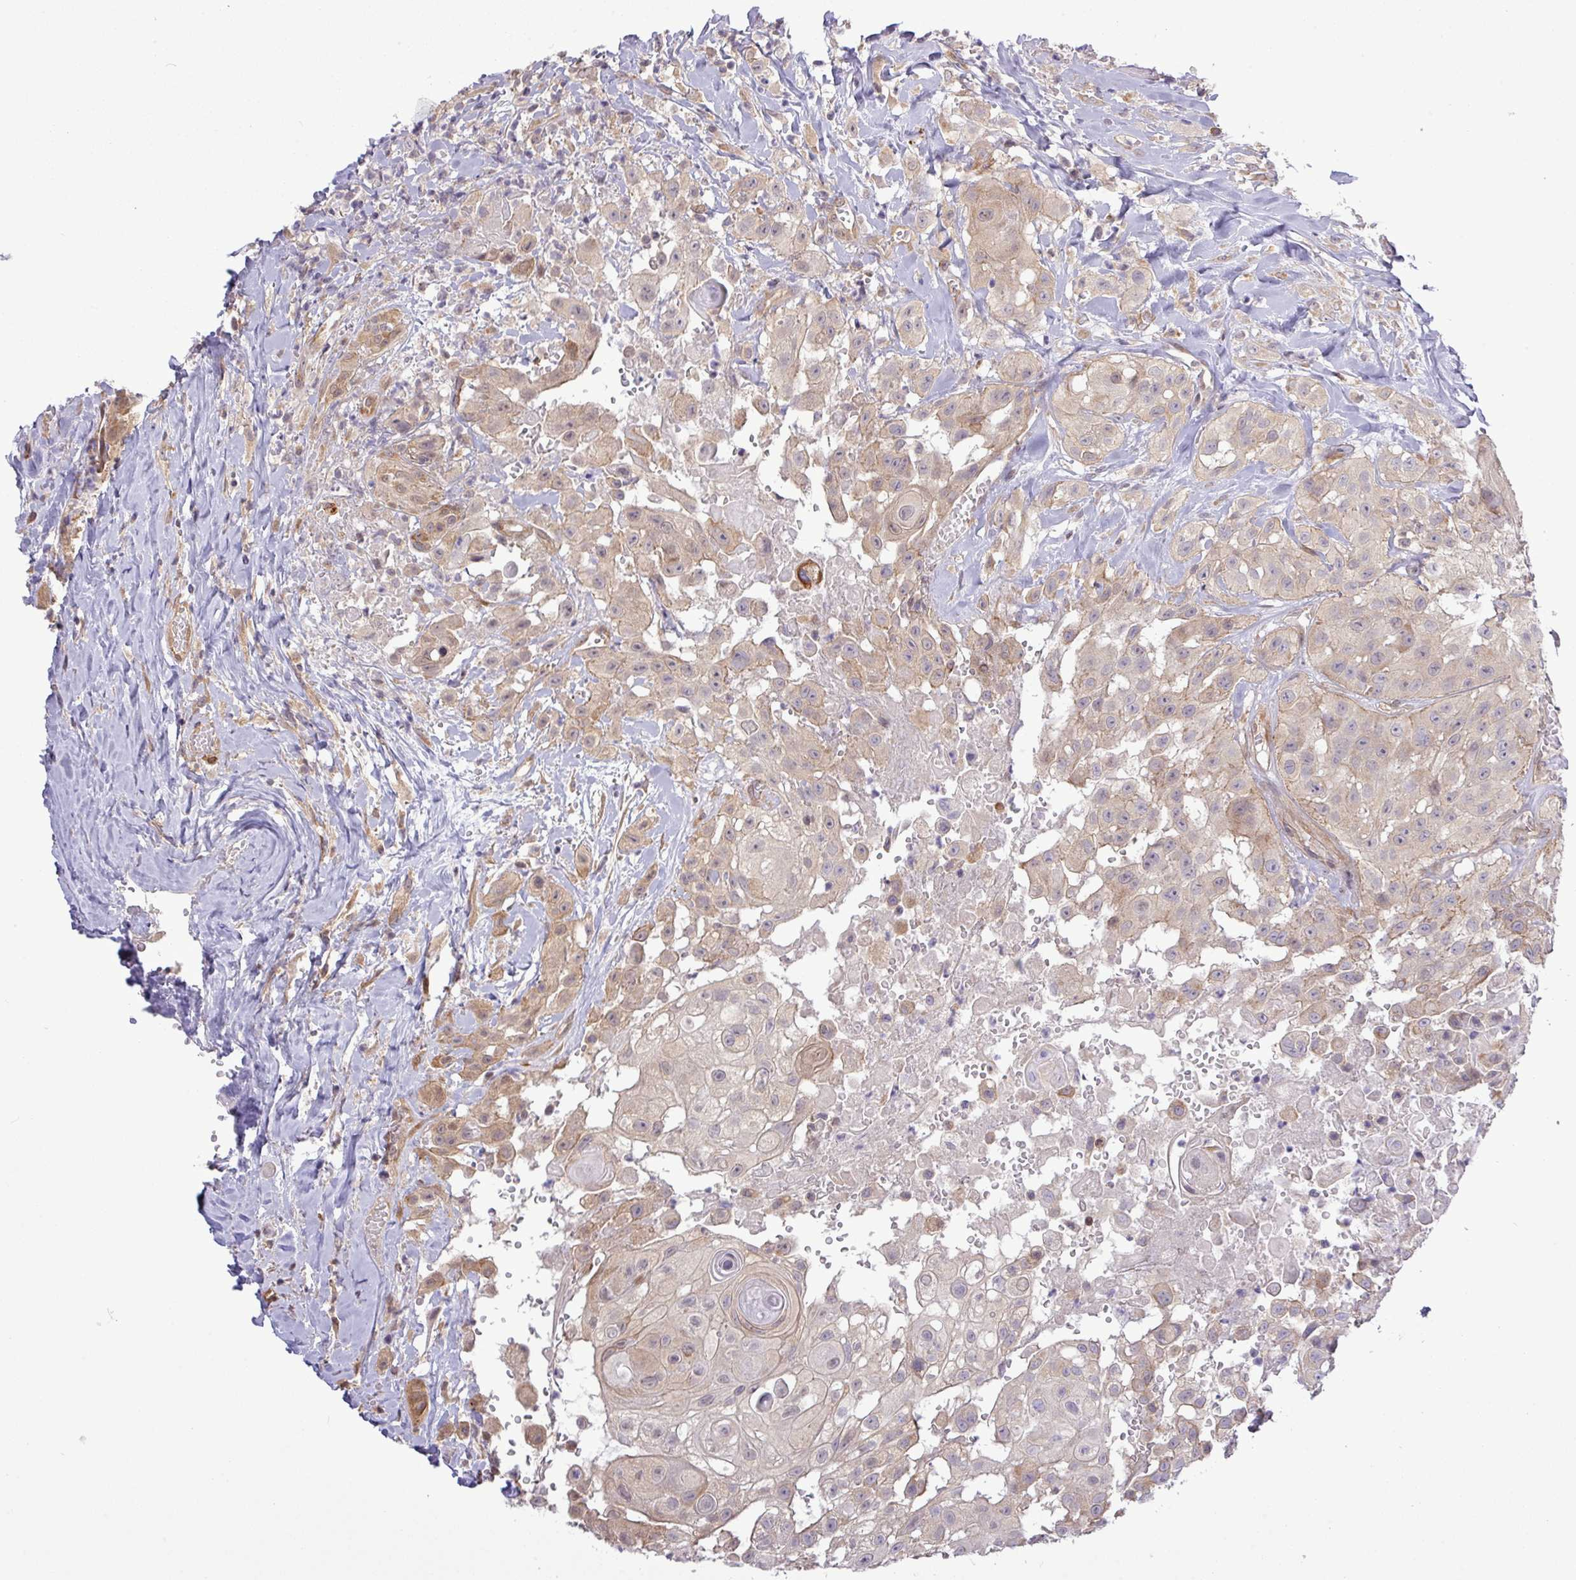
{"staining": {"intensity": "weak", "quantity": "<25%", "location": "cytoplasmic/membranous"}, "tissue": "head and neck cancer", "cell_type": "Tumor cells", "image_type": "cancer", "snomed": [{"axis": "morphology", "description": "Squamous cell carcinoma, NOS"}, {"axis": "topography", "description": "Head-Neck"}], "caption": "Protein analysis of head and neck squamous cell carcinoma demonstrates no significant staining in tumor cells.", "gene": "FAM222B", "patient": {"sex": "male", "age": 83}}